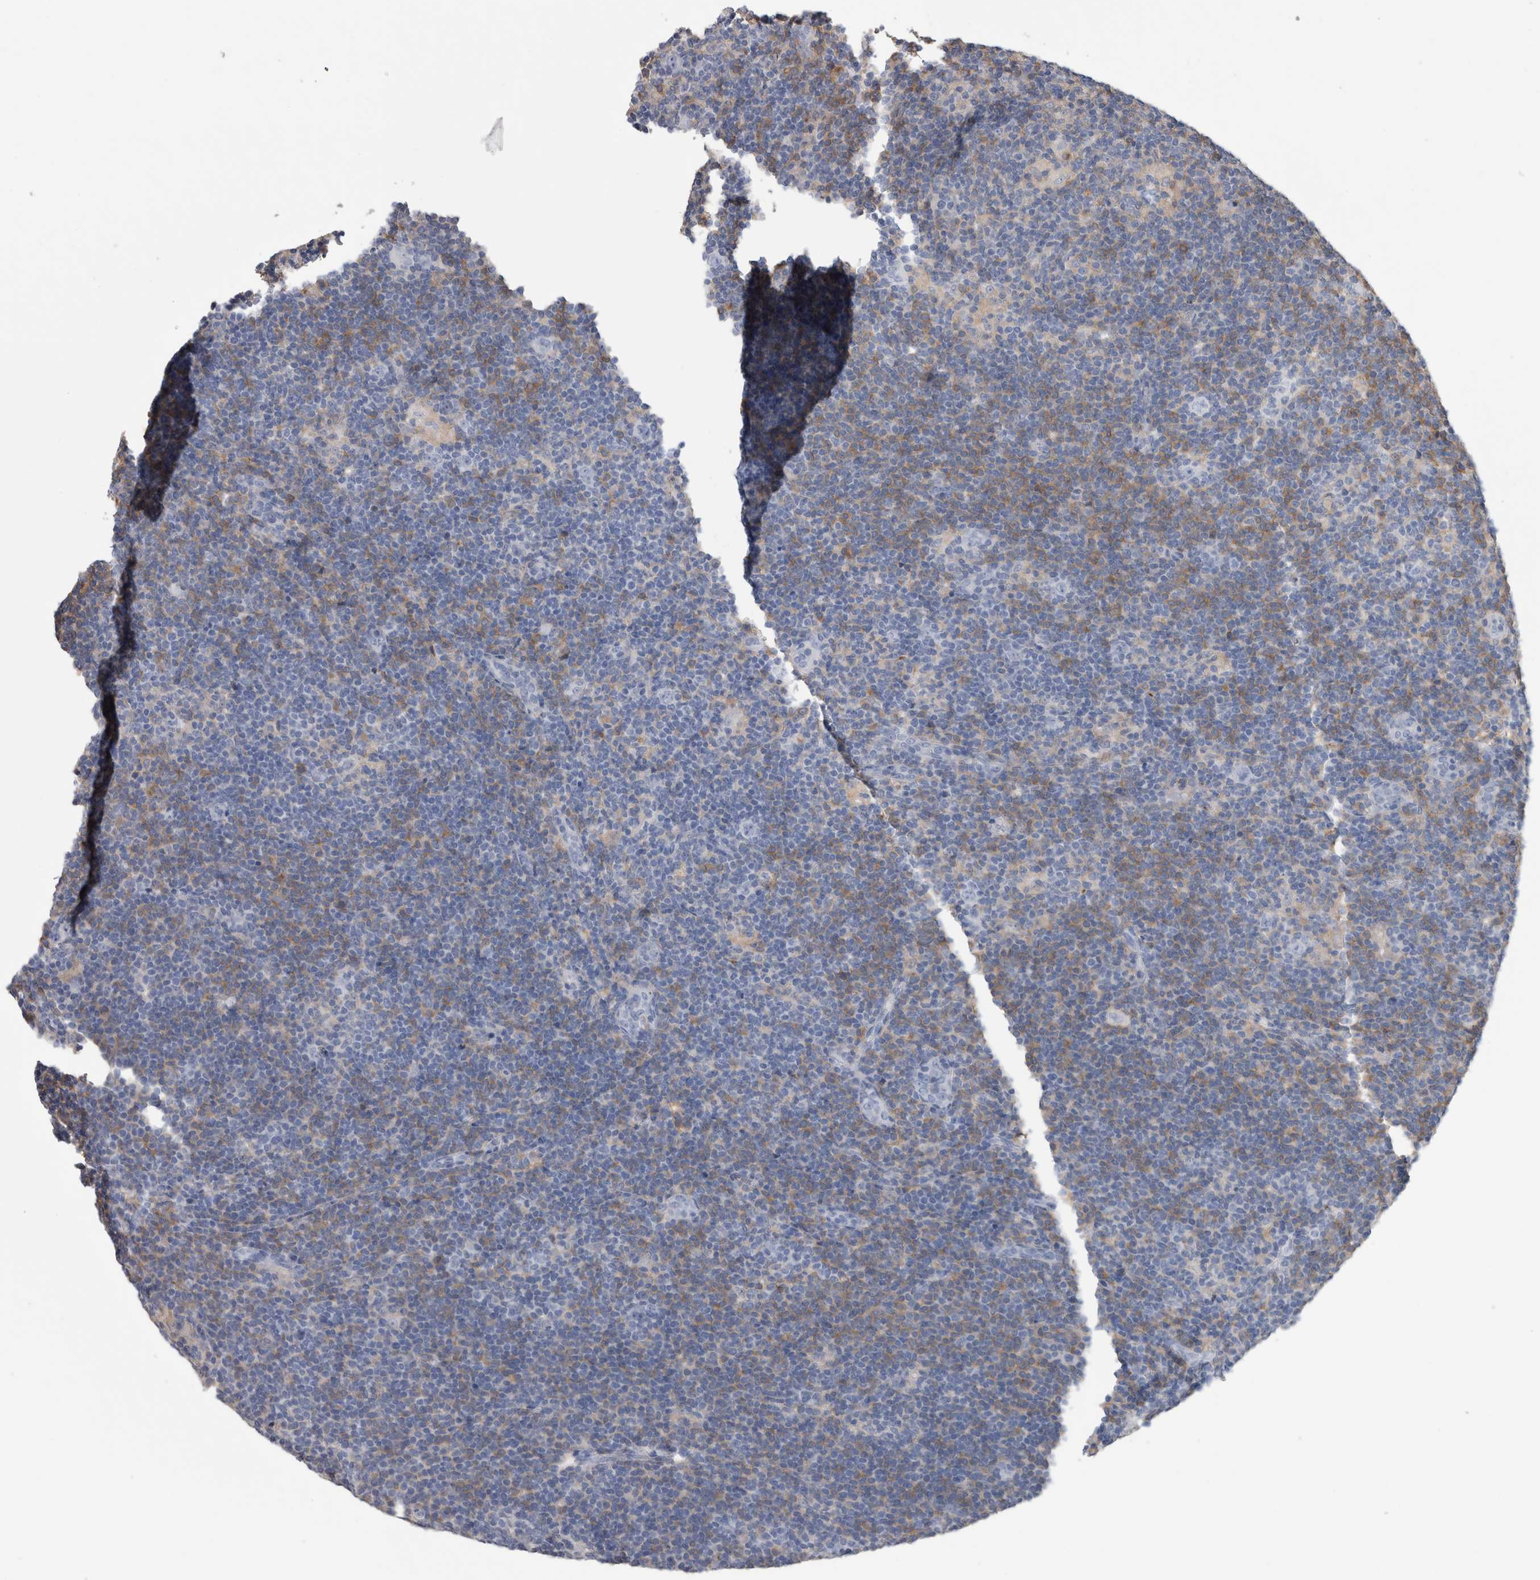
{"staining": {"intensity": "negative", "quantity": "none", "location": "none"}, "tissue": "lymphoma", "cell_type": "Tumor cells", "image_type": "cancer", "snomed": [{"axis": "morphology", "description": "Hodgkin's disease, NOS"}, {"axis": "topography", "description": "Lymph node"}], "caption": "Tumor cells show no significant staining in lymphoma. (DAB immunohistochemistry with hematoxylin counter stain).", "gene": "SCRN1", "patient": {"sex": "female", "age": 57}}